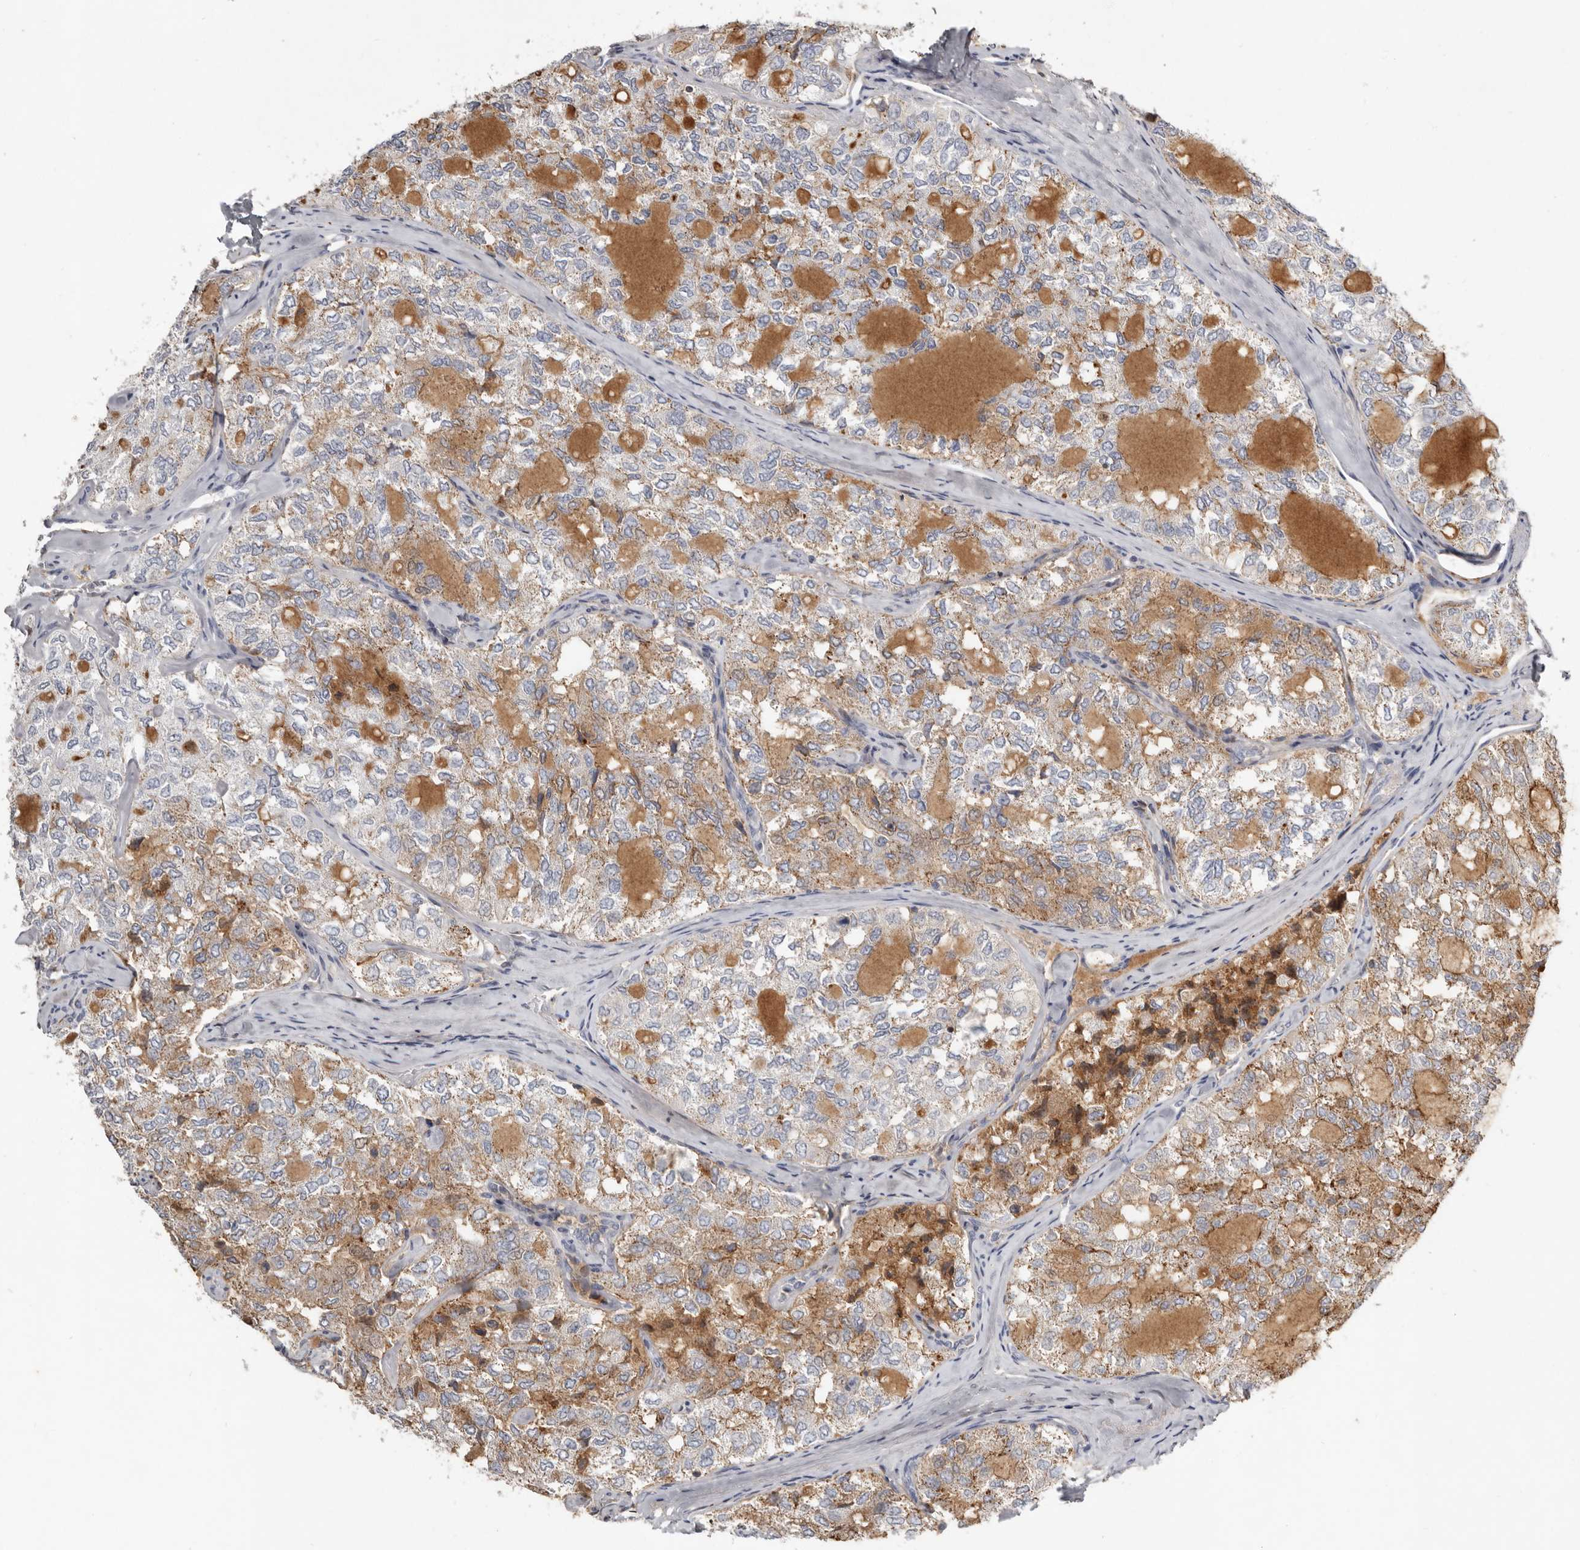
{"staining": {"intensity": "moderate", "quantity": ">75%", "location": "cytoplasmic/membranous"}, "tissue": "thyroid cancer", "cell_type": "Tumor cells", "image_type": "cancer", "snomed": [{"axis": "morphology", "description": "Follicular adenoma carcinoma, NOS"}, {"axis": "topography", "description": "Thyroid gland"}], "caption": "Immunohistochemical staining of thyroid follicular adenoma carcinoma shows medium levels of moderate cytoplasmic/membranous positivity in approximately >75% of tumor cells.", "gene": "KIF26B", "patient": {"sex": "male", "age": 75}}